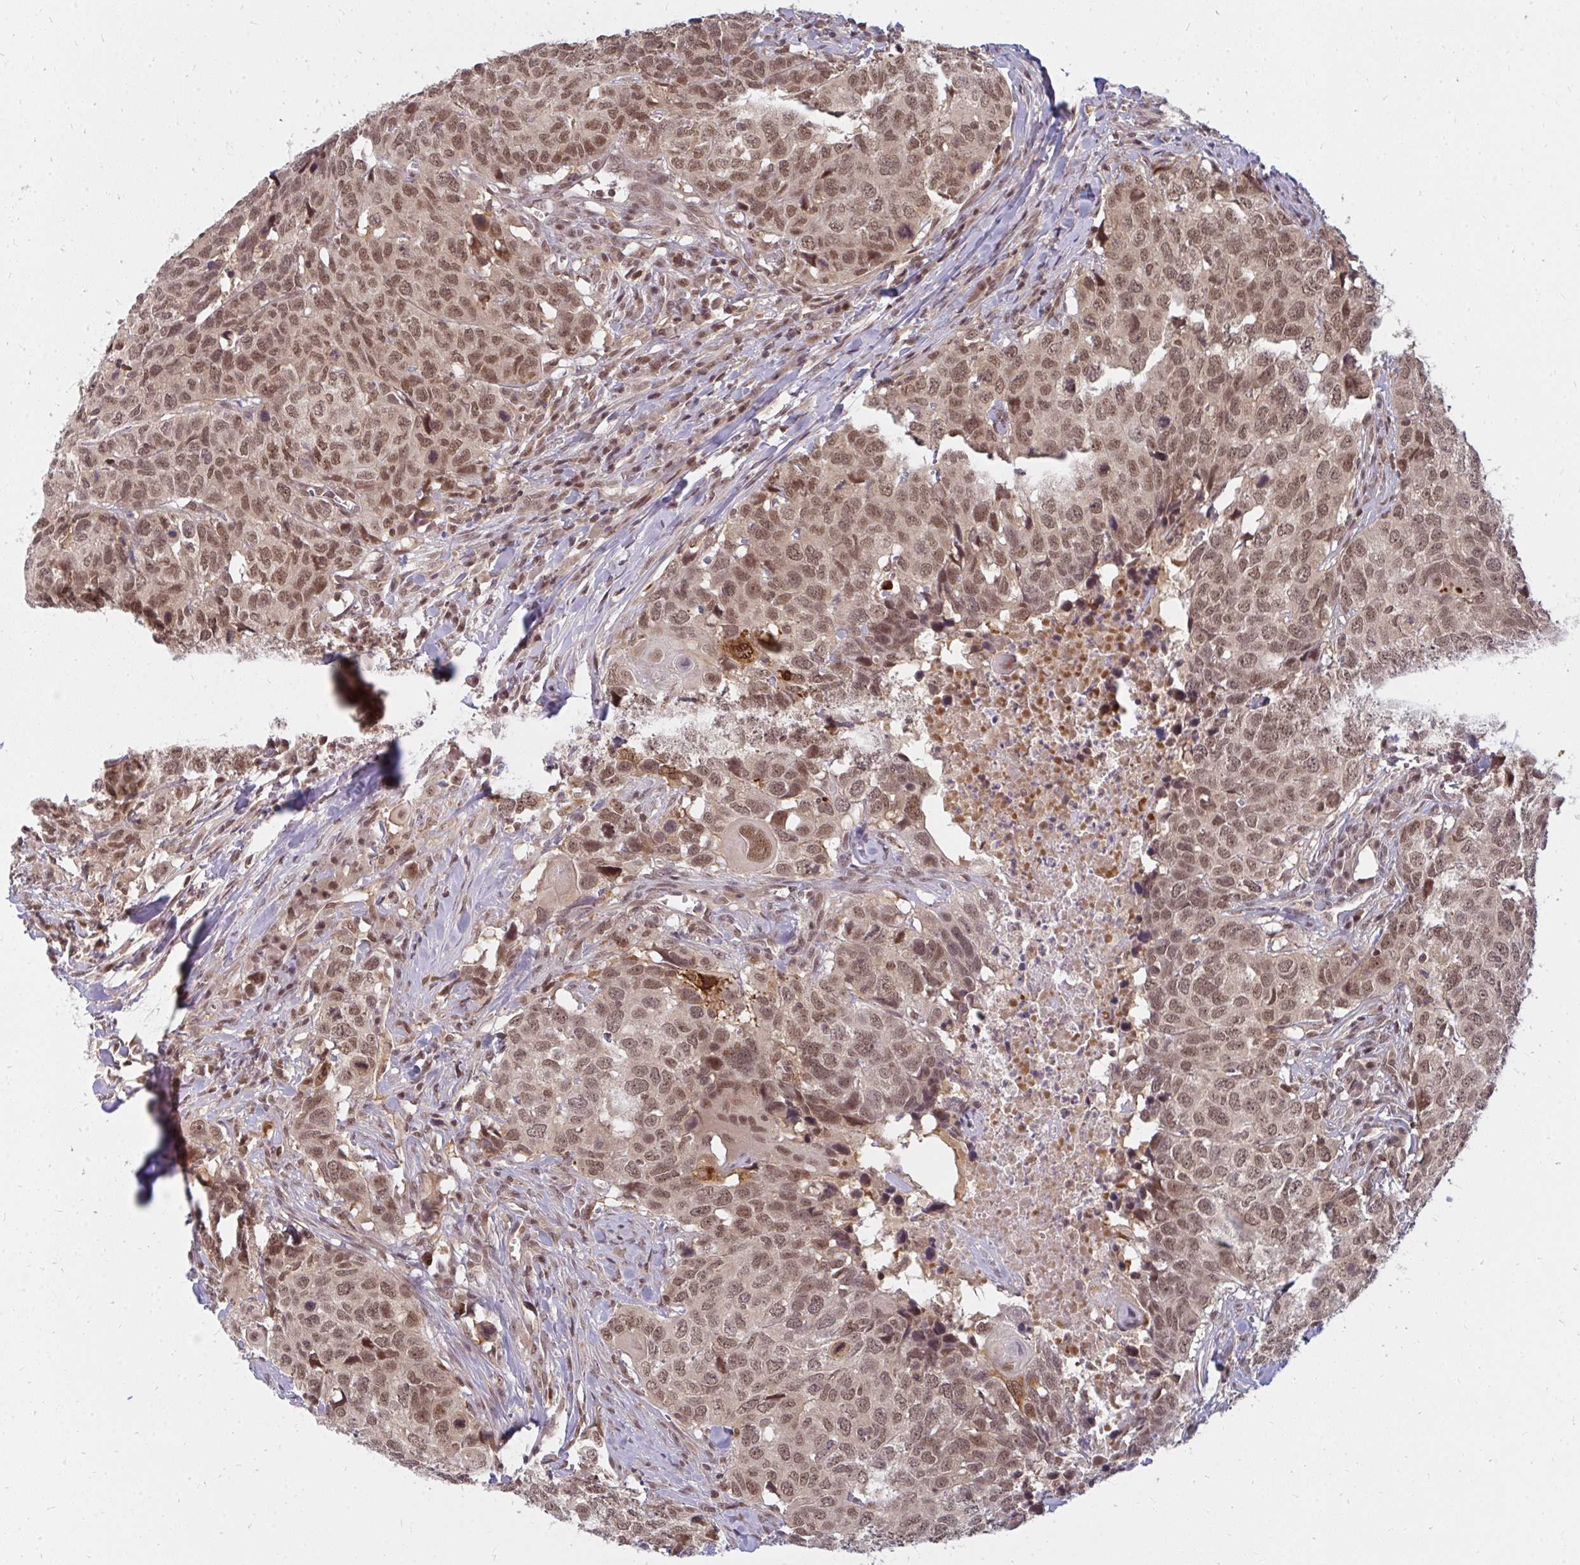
{"staining": {"intensity": "moderate", "quantity": ">75%", "location": "nuclear"}, "tissue": "head and neck cancer", "cell_type": "Tumor cells", "image_type": "cancer", "snomed": [{"axis": "morphology", "description": "Normal tissue, NOS"}, {"axis": "morphology", "description": "Squamous cell carcinoma, NOS"}, {"axis": "topography", "description": "Skeletal muscle"}, {"axis": "topography", "description": "Vascular tissue"}, {"axis": "topography", "description": "Peripheral nerve tissue"}, {"axis": "topography", "description": "Head-Neck"}], "caption": "A histopathology image of head and neck cancer stained for a protein displays moderate nuclear brown staining in tumor cells.", "gene": "GTF3C6", "patient": {"sex": "male", "age": 66}}